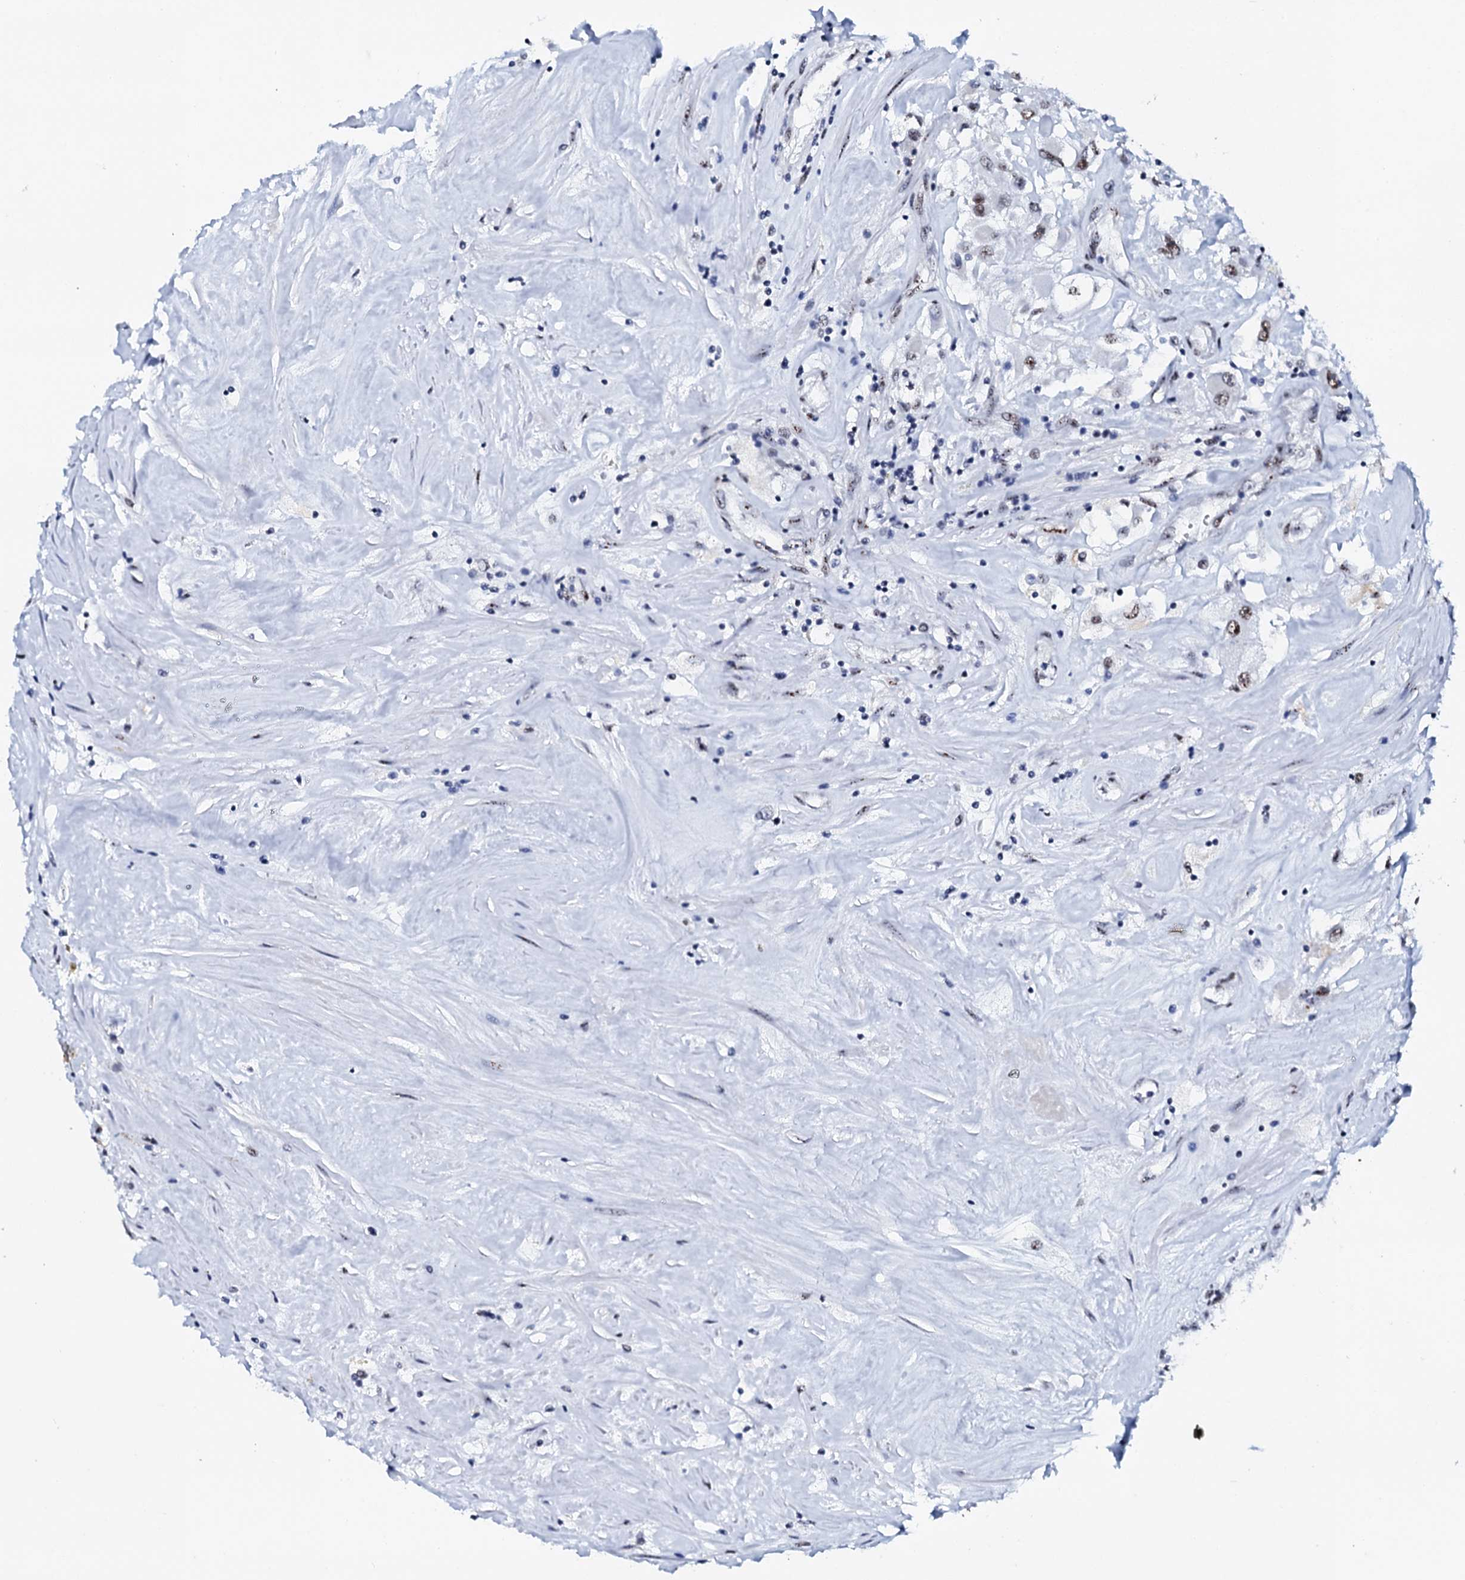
{"staining": {"intensity": "moderate", "quantity": ">75%", "location": "nuclear"}, "tissue": "renal cancer", "cell_type": "Tumor cells", "image_type": "cancer", "snomed": [{"axis": "morphology", "description": "Adenocarcinoma, NOS"}, {"axis": "topography", "description": "Kidney"}], "caption": "Renal adenocarcinoma was stained to show a protein in brown. There is medium levels of moderate nuclear expression in about >75% of tumor cells.", "gene": "NKAPD1", "patient": {"sex": "female", "age": 52}}